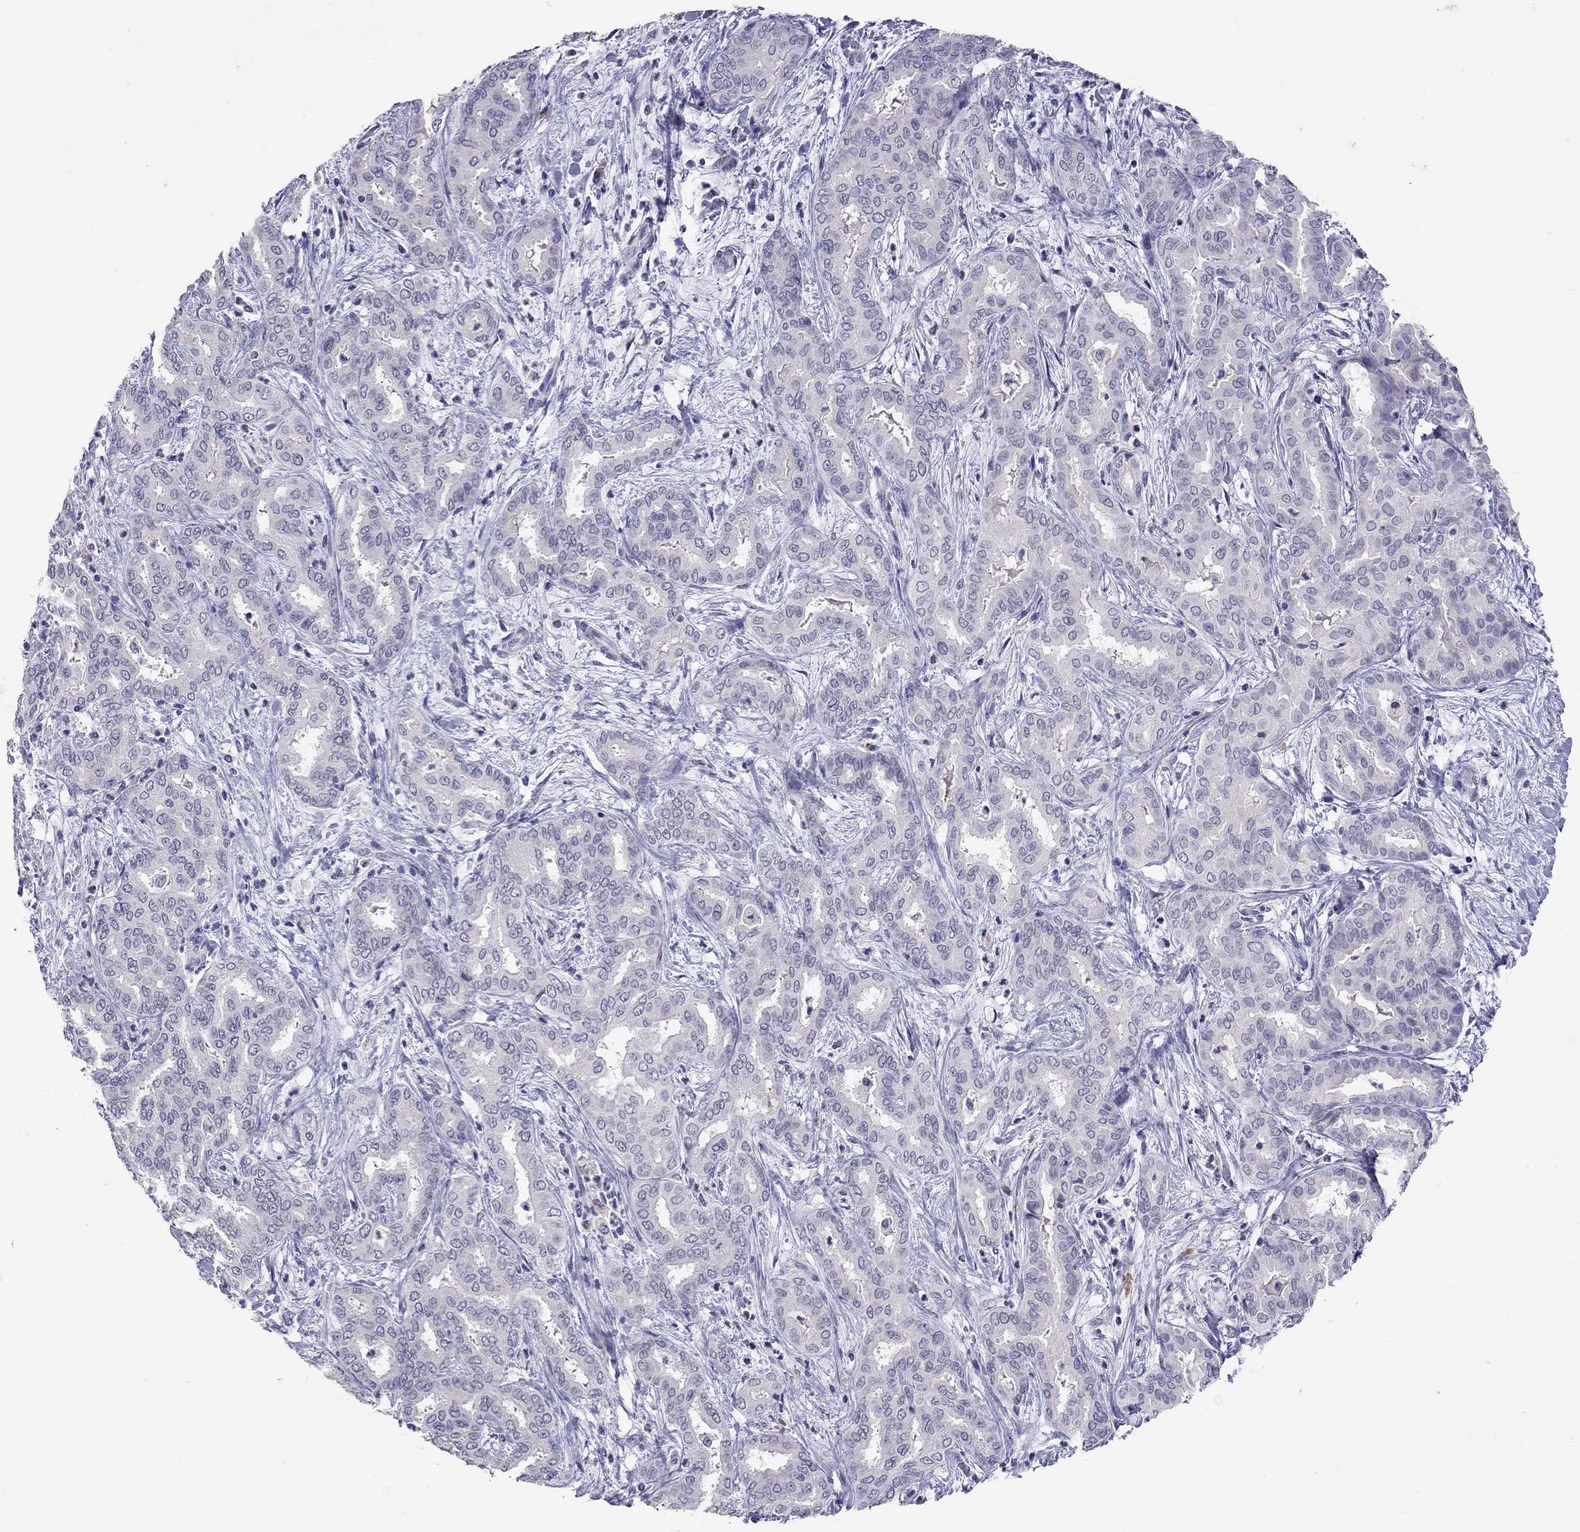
{"staining": {"intensity": "negative", "quantity": "none", "location": "none"}, "tissue": "liver cancer", "cell_type": "Tumor cells", "image_type": "cancer", "snomed": [{"axis": "morphology", "description": "Cholangiocarcinoma"}, {"axis": "topography", "description": "Liver"}], "caption": "DAB immunohistochemical staining of human liver cholangiocarcinoma exhibits no significant expression in tumor cells. The staining was performed using DAB (3,3'-diaminobenzidine) to visualize the protein expression in brown, while the nuclei were stained in blue with hematoxylin (Magnification: 20x).", "gene": "SLAMF1", "patient": {"sex": "female", "age": 64}}